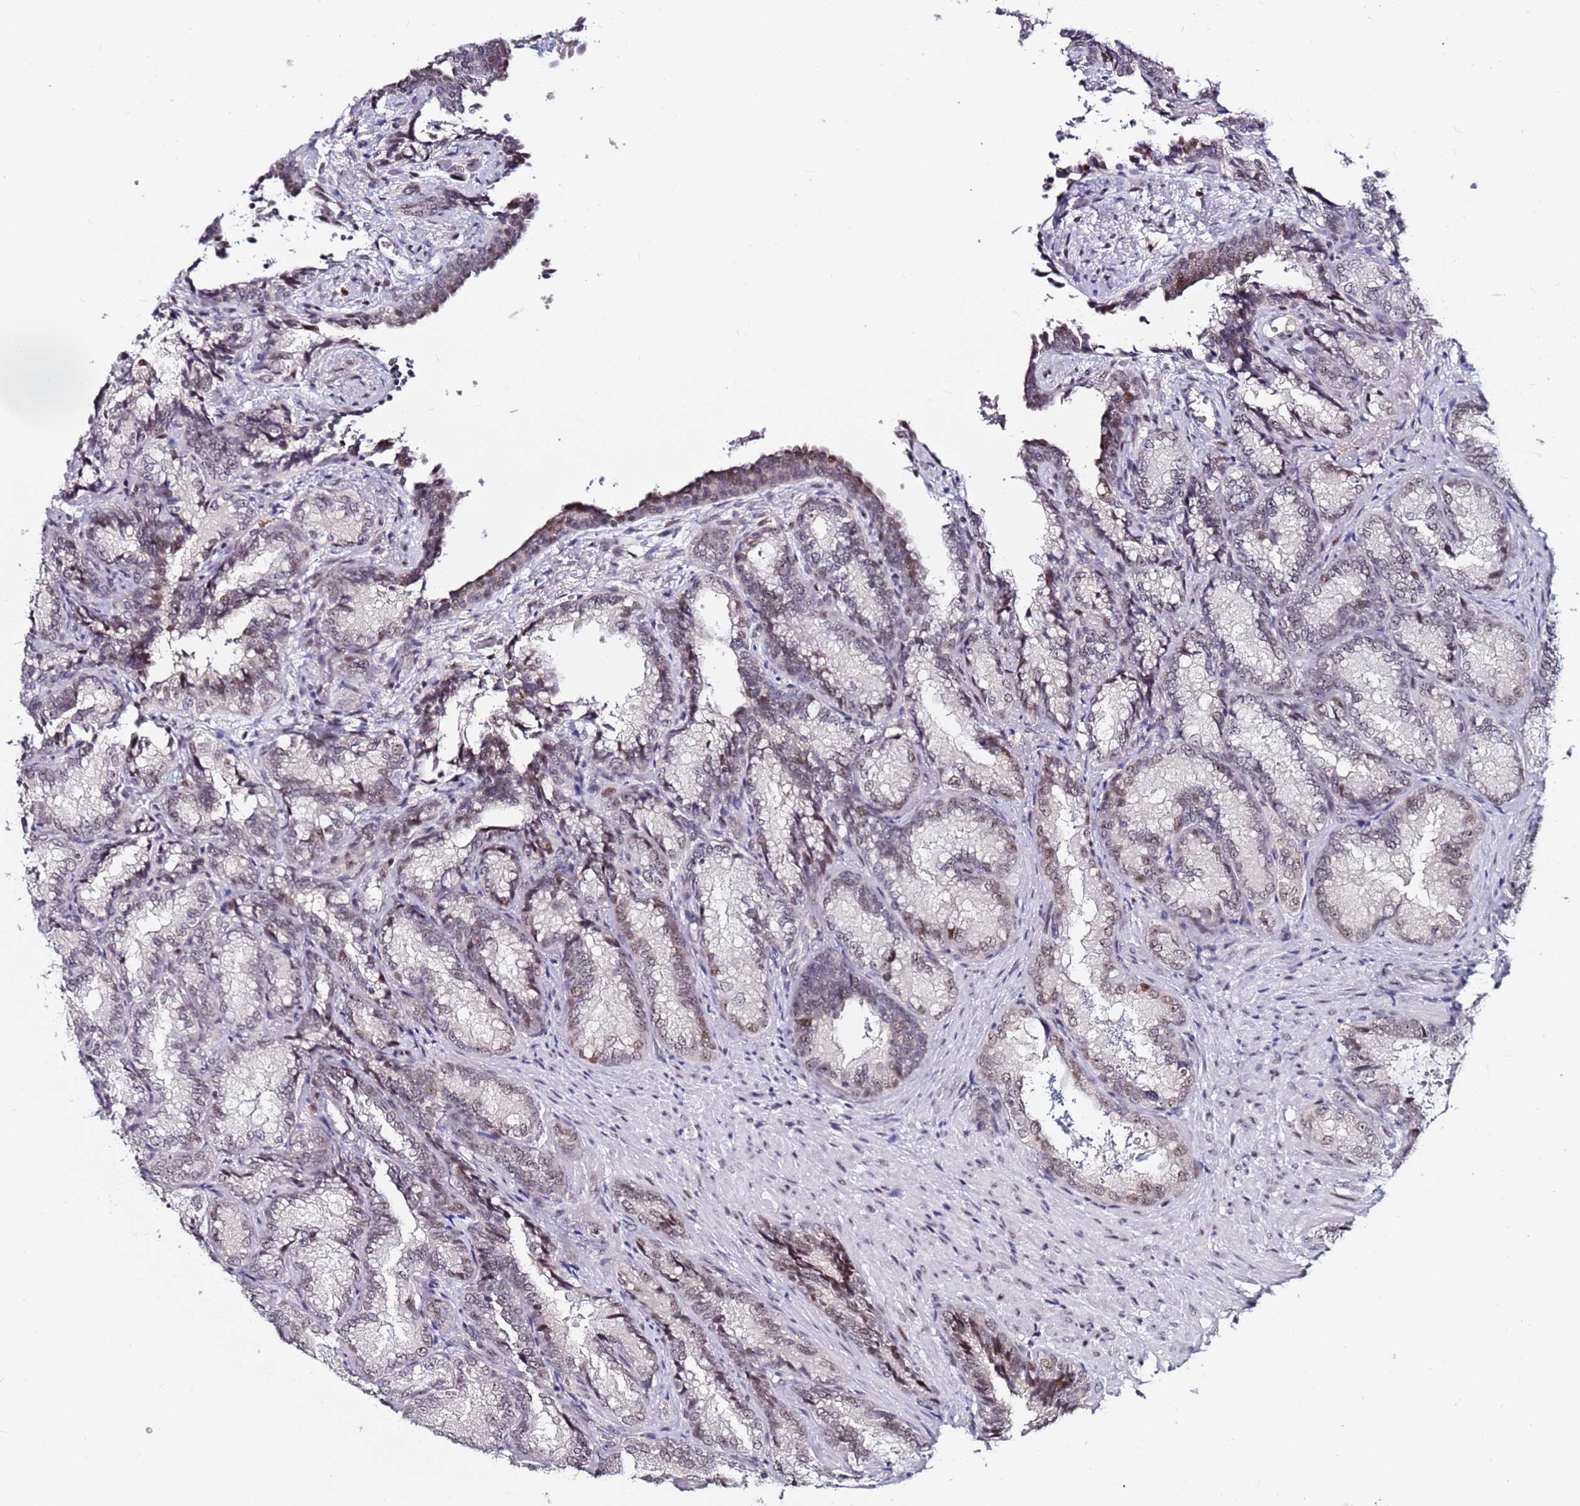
{"staining": {"intensity": "moderate", "quantity": ">75%", "location": "nuclear"}, "tissue": "seminal vesicle", "cell_type": "Glandular cells", "image_type": "normal", "snomed": [{"axis": "morphology", "description": "Normal tissue, NOS"}, {"axis": "topography", "description": "Seminal veicle"}], "caption": "High-magnification brightfield microscopy of benign seminal vesicle stained with DAB (3,3'-diaminobenzidine) (brown) and counterstained with hematoxylin (blue). glandular cells exhibit moderate nuclear positivity is seen in about>75% of cells.", "gene": "FCF1", "patient": {"sex": "male", "age": 58}}